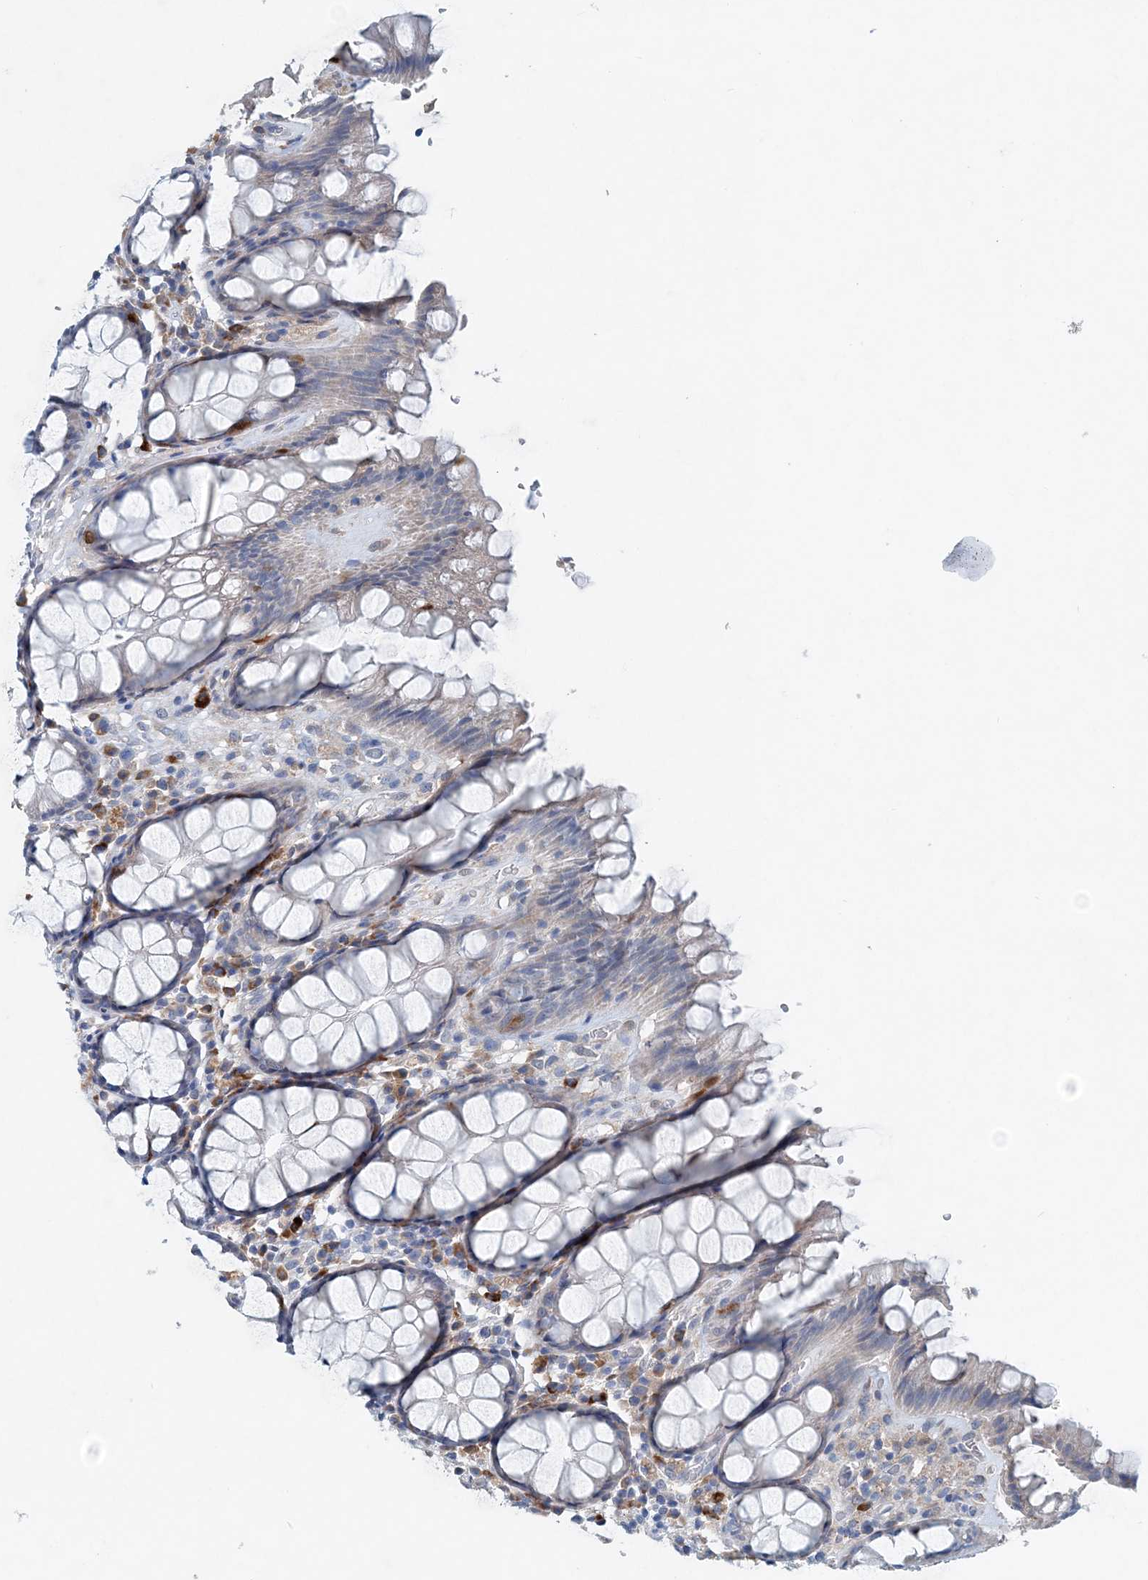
{"staining": {"intensity": "moderate", "quantity": "<25%", "location": "cytoplasmic/membranous"}, "tissue": "rectum", "cell_type": "Glandular cells", "image_type": "normal", "snomed": [{"axis": "morphology", "description": "Normal tissue, NOS"}, {"axis": "topography", "description": "Rectum"}], "caption": "Moderate cytoplasmic/membranous expression for a protein is identified in about <25% of glandular cells of unremarkable rectum using immunohistochemistry.", "gene": "PFN2", "patient": {"sex": "male", "age": 64}}